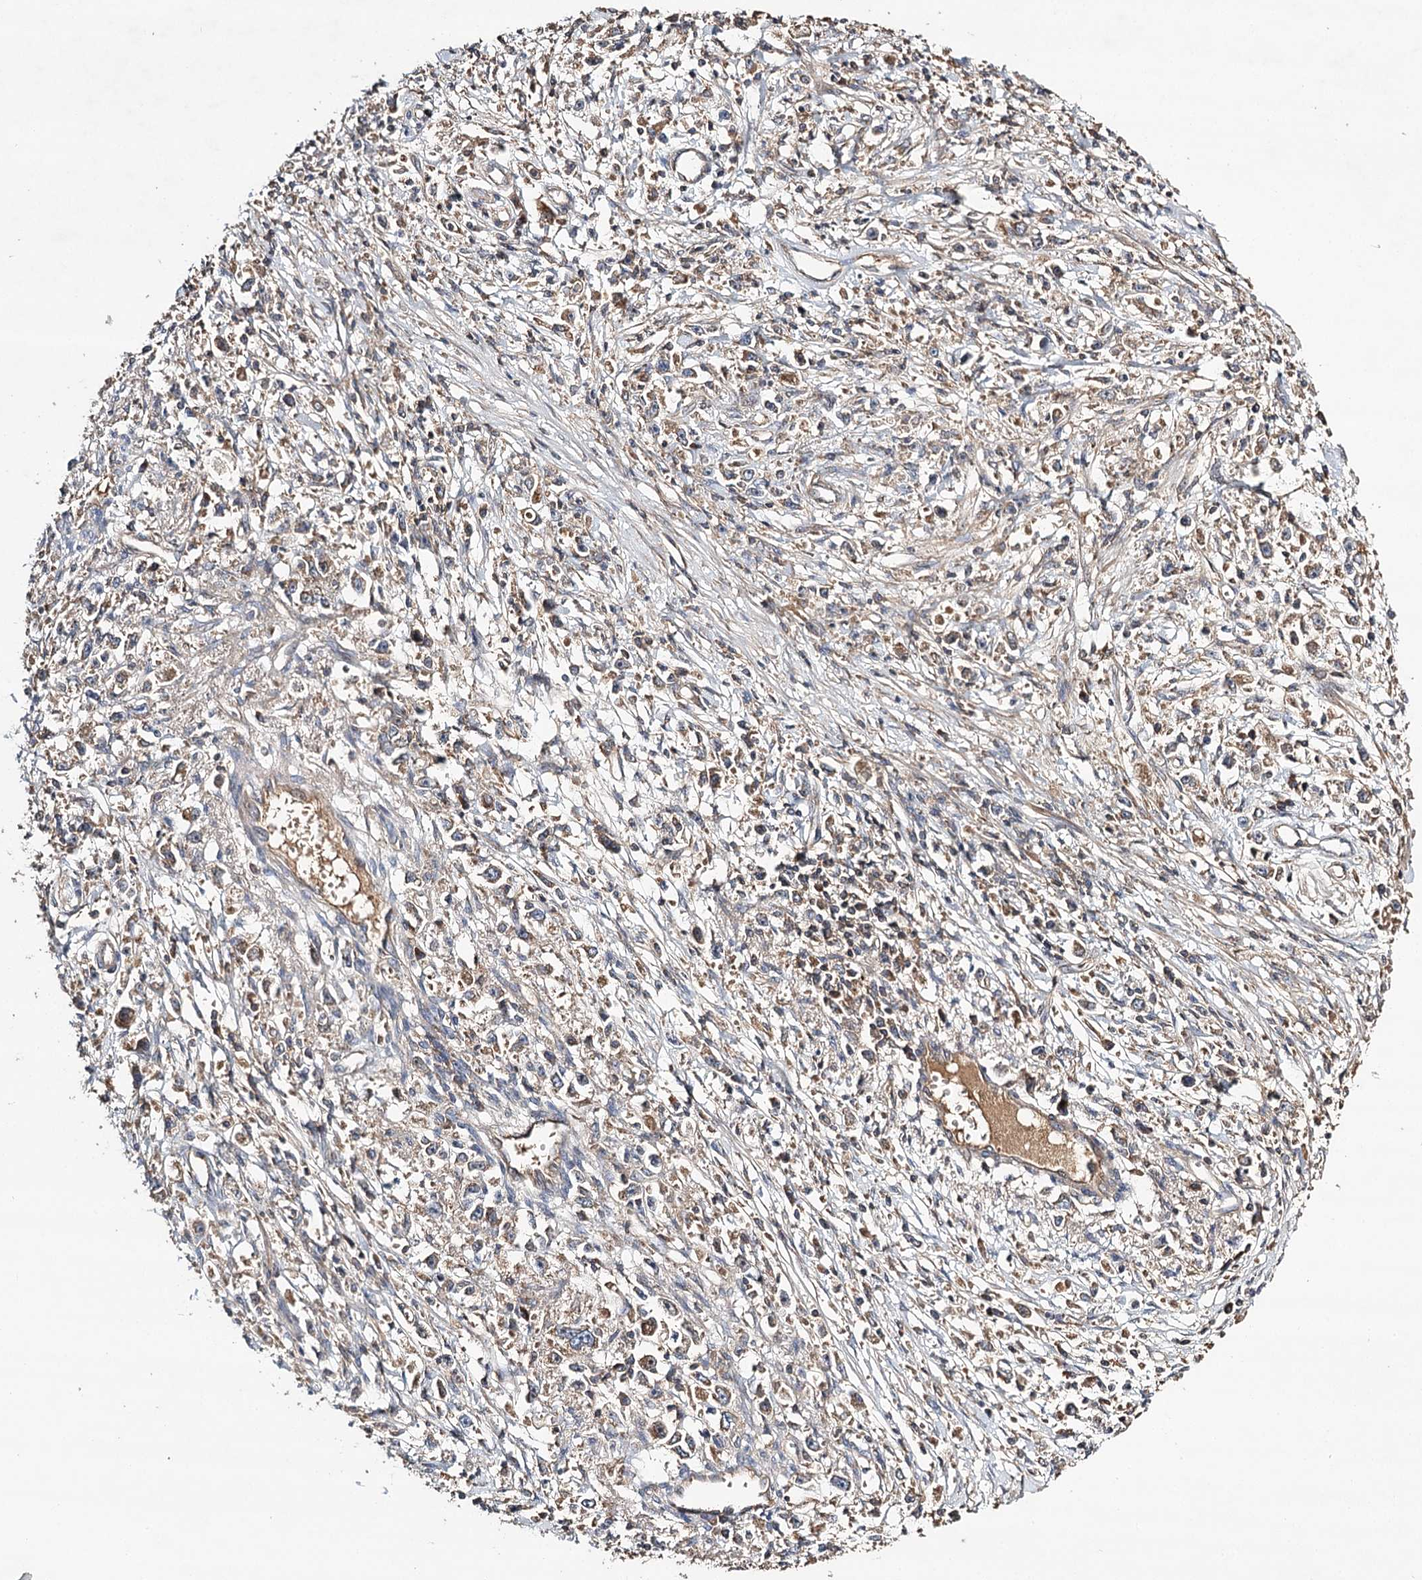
{"staining": {"intensity": "weak", "quantity": ">75%", "location": "cytoplasmic/membranous"}, "tissue": "stomach cancer", "cell_type": "Tumor cells", "image_type": "cancer", "snomed": [{"axis": "morphology", "description": "Adenocarcinoma, NOS"}, {"axis": "topography", "description": "Stomach"}], "caption": "Protein analysis of stomach cancer tissue displays weak cytoplasmic/membranous expression in approximately >75% of tumor cells.", "gene": "LSS", "patient": {"sex": "female", "age": 59}}